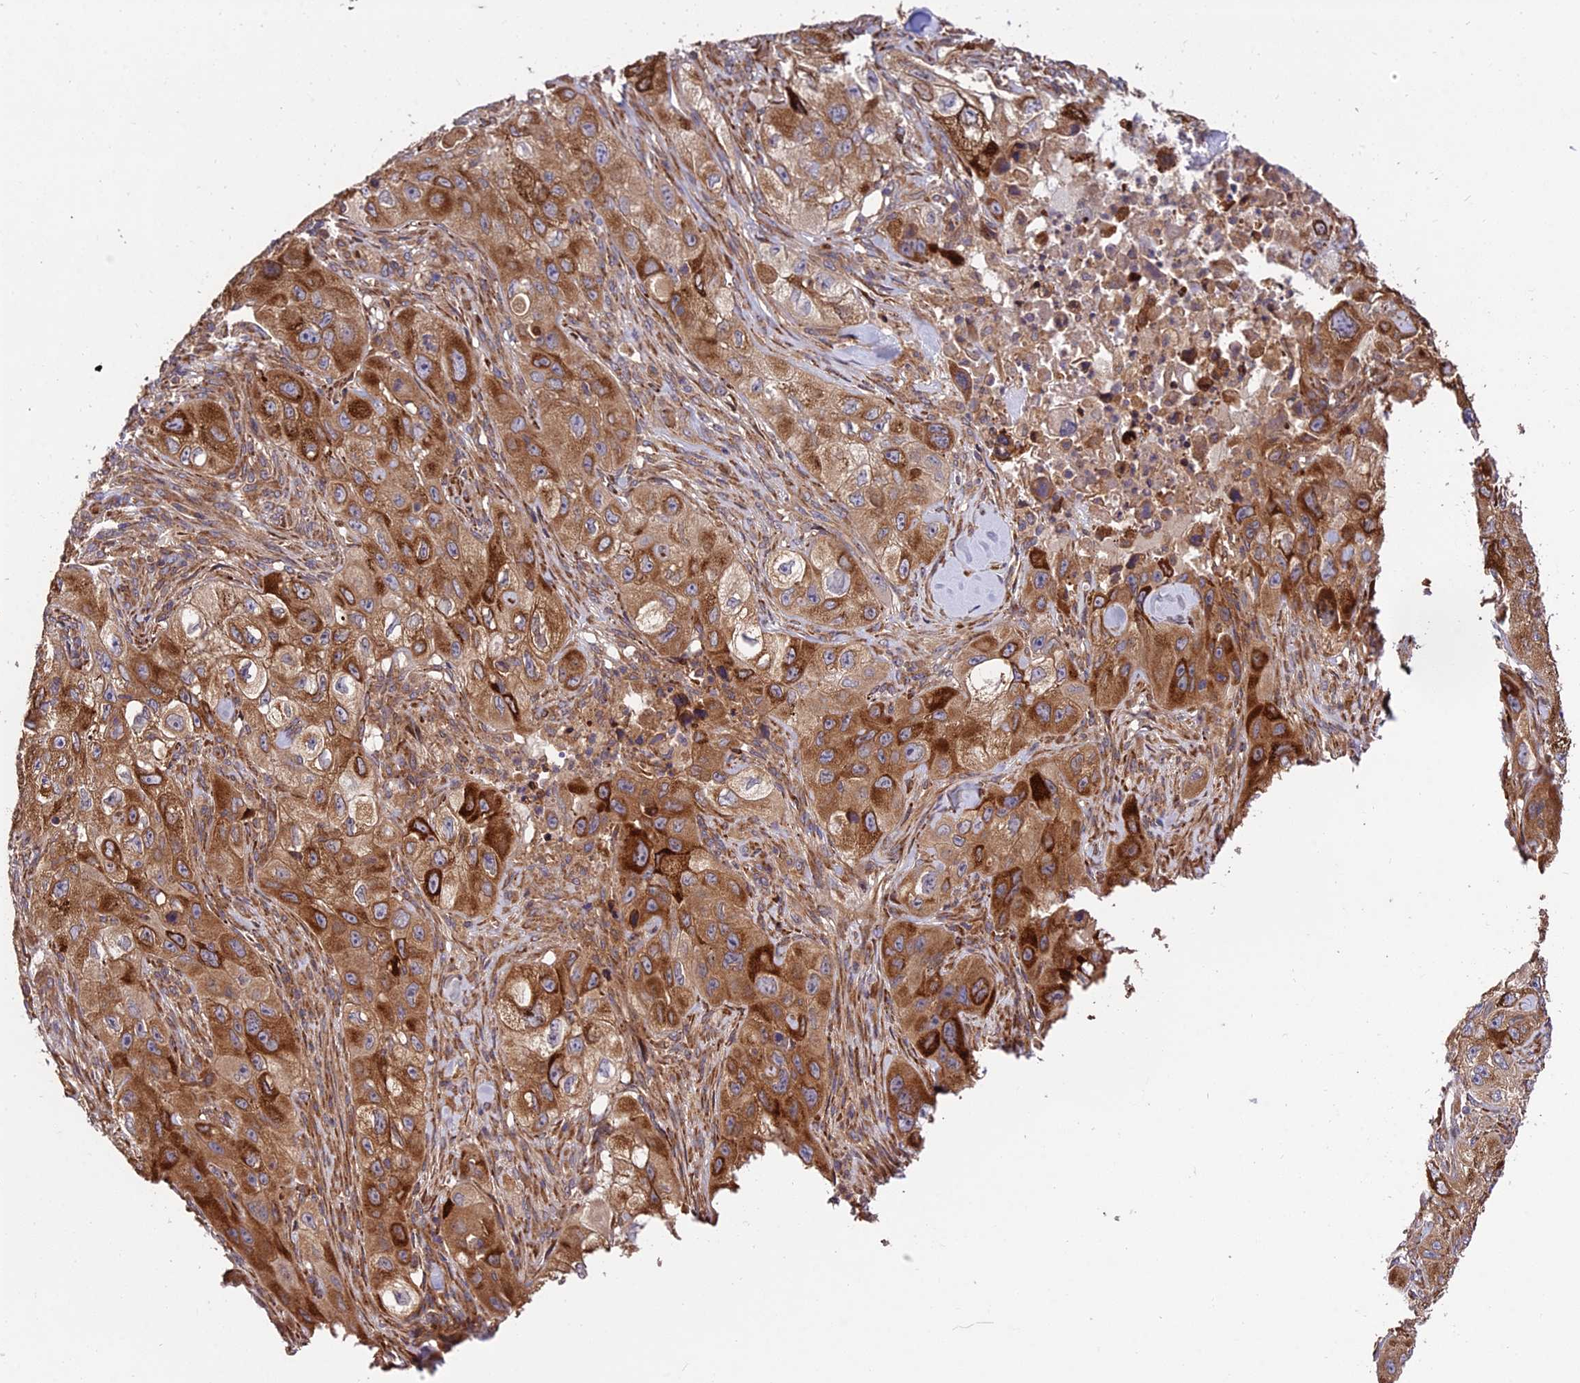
{"staining": {"intensity": "strong", "quantity": ">75%", "location": "cytoplasmic/membranous"}, "tissue": "skin cancer", "cell_type": "Tumor cells", "image_type": "cancer", "snomed": [{"axis": "morphology", "description": "Squamous cell carcinoma, NOS"}, {"axis": "topography", "description": "Skin"}, {"axis": "topography", "description": "Subcutis"}], "caption": "Immunohistochemistry (IHC) histopathology image of neoplastic tissue: skin squamous cell carcinoma stained using immunohistochemistry exhibits high levels of strong protein expression localized specifically in the cytoplasmic/membranous of tumor cells, appearing as a cytoplasmic/membranous brown color.", "gene": "ROCK1", "patient": {"sex": "male", "age": 73}}